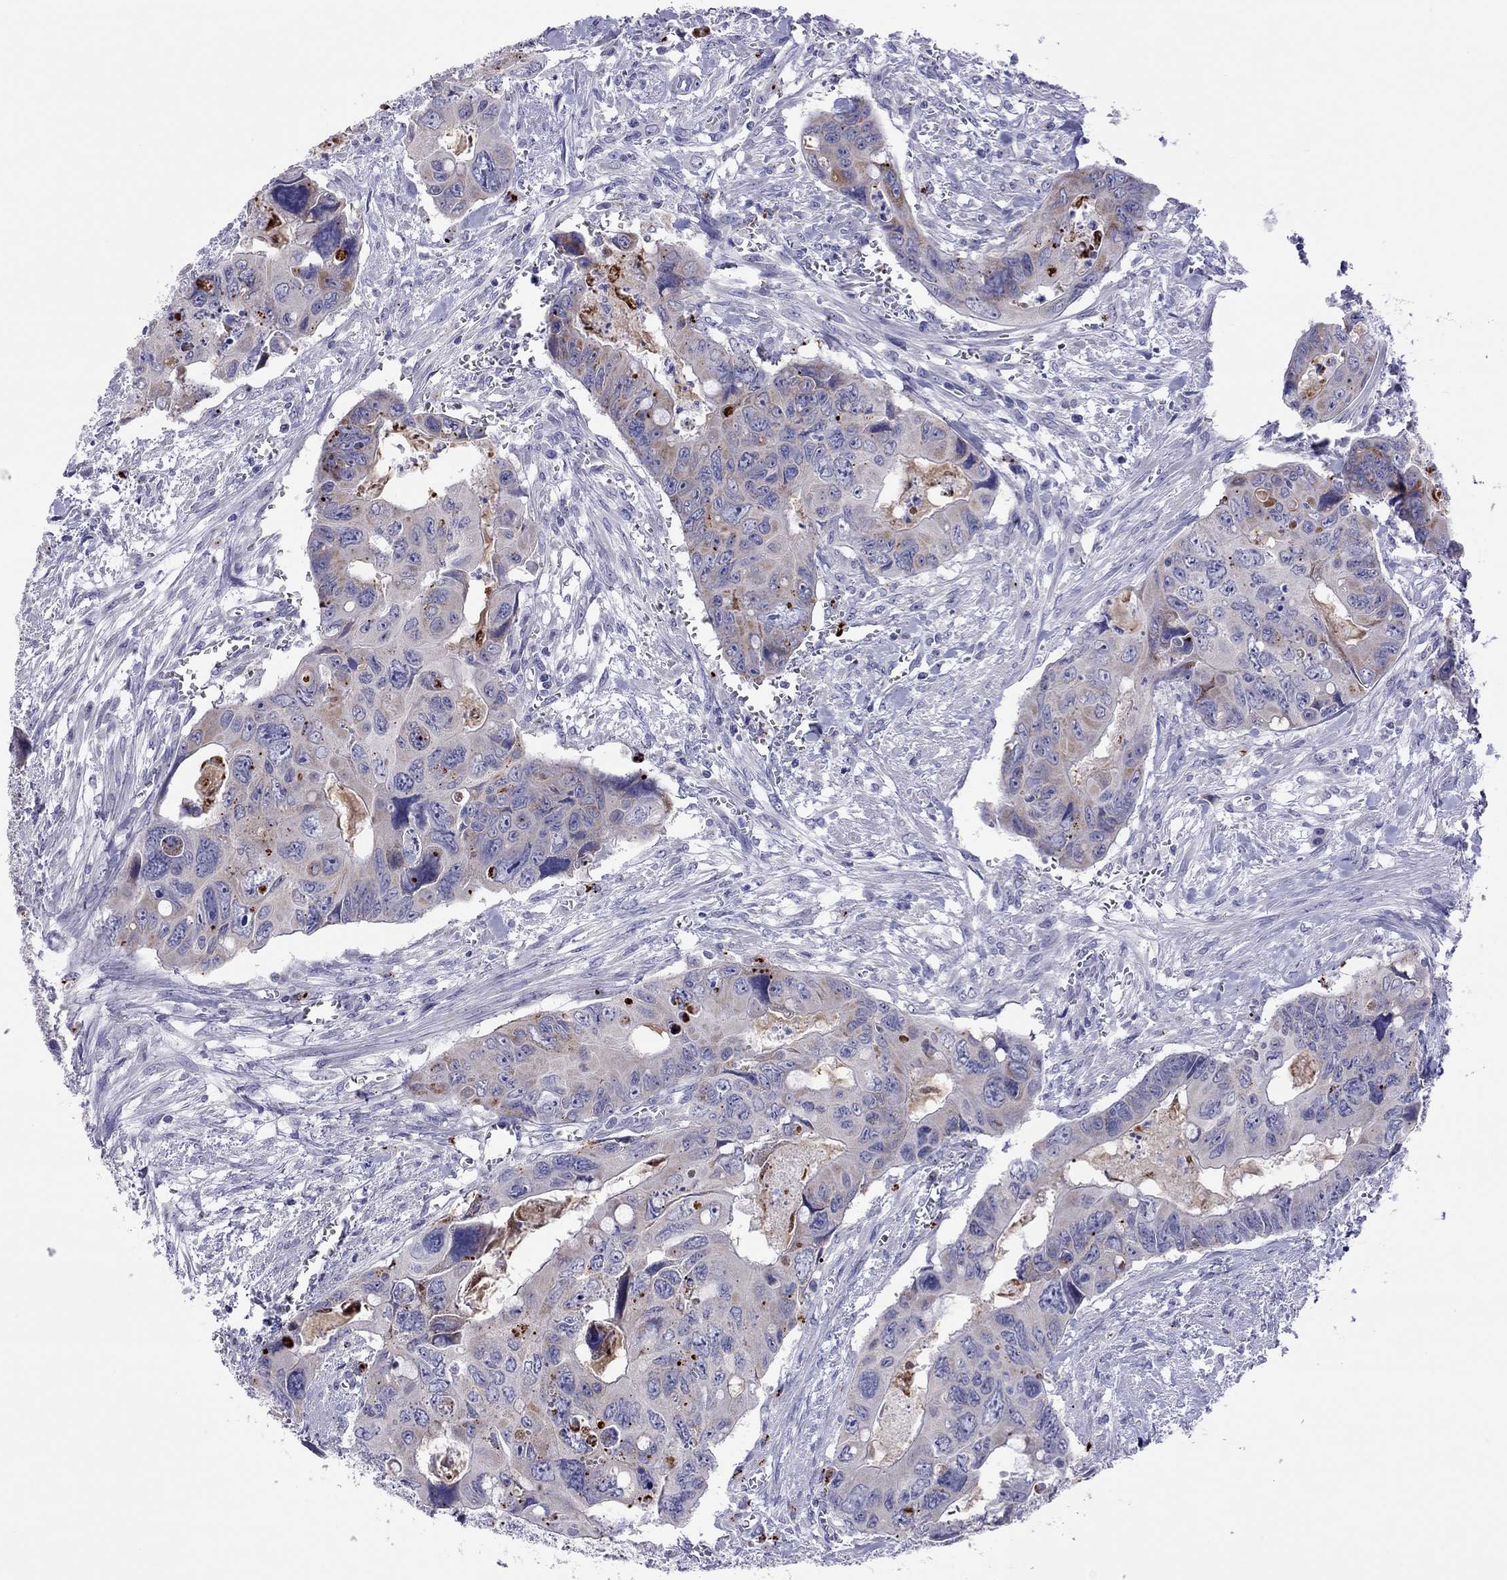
{"staining": {"intensity": "negative", "quantity": "none", "location": "none"}, "tissue": "colorectal cancer", "cell_type": "Tumor cells", "image_type": "cancer", "snomed": [{"axis": "morphology", "description": "Adenocarcinoma, NOS"}, {"axis": "topography", "description": "Rectum"}], "caption": "A histopathology image of adenocarcinoma (colorectal) stained for a protein displays no brown staining in tumor cells. (IHC, brightfield microscopy, high magnification).", "gene": "COL9A1", "patient": {"sex": "male", "age": 62}}